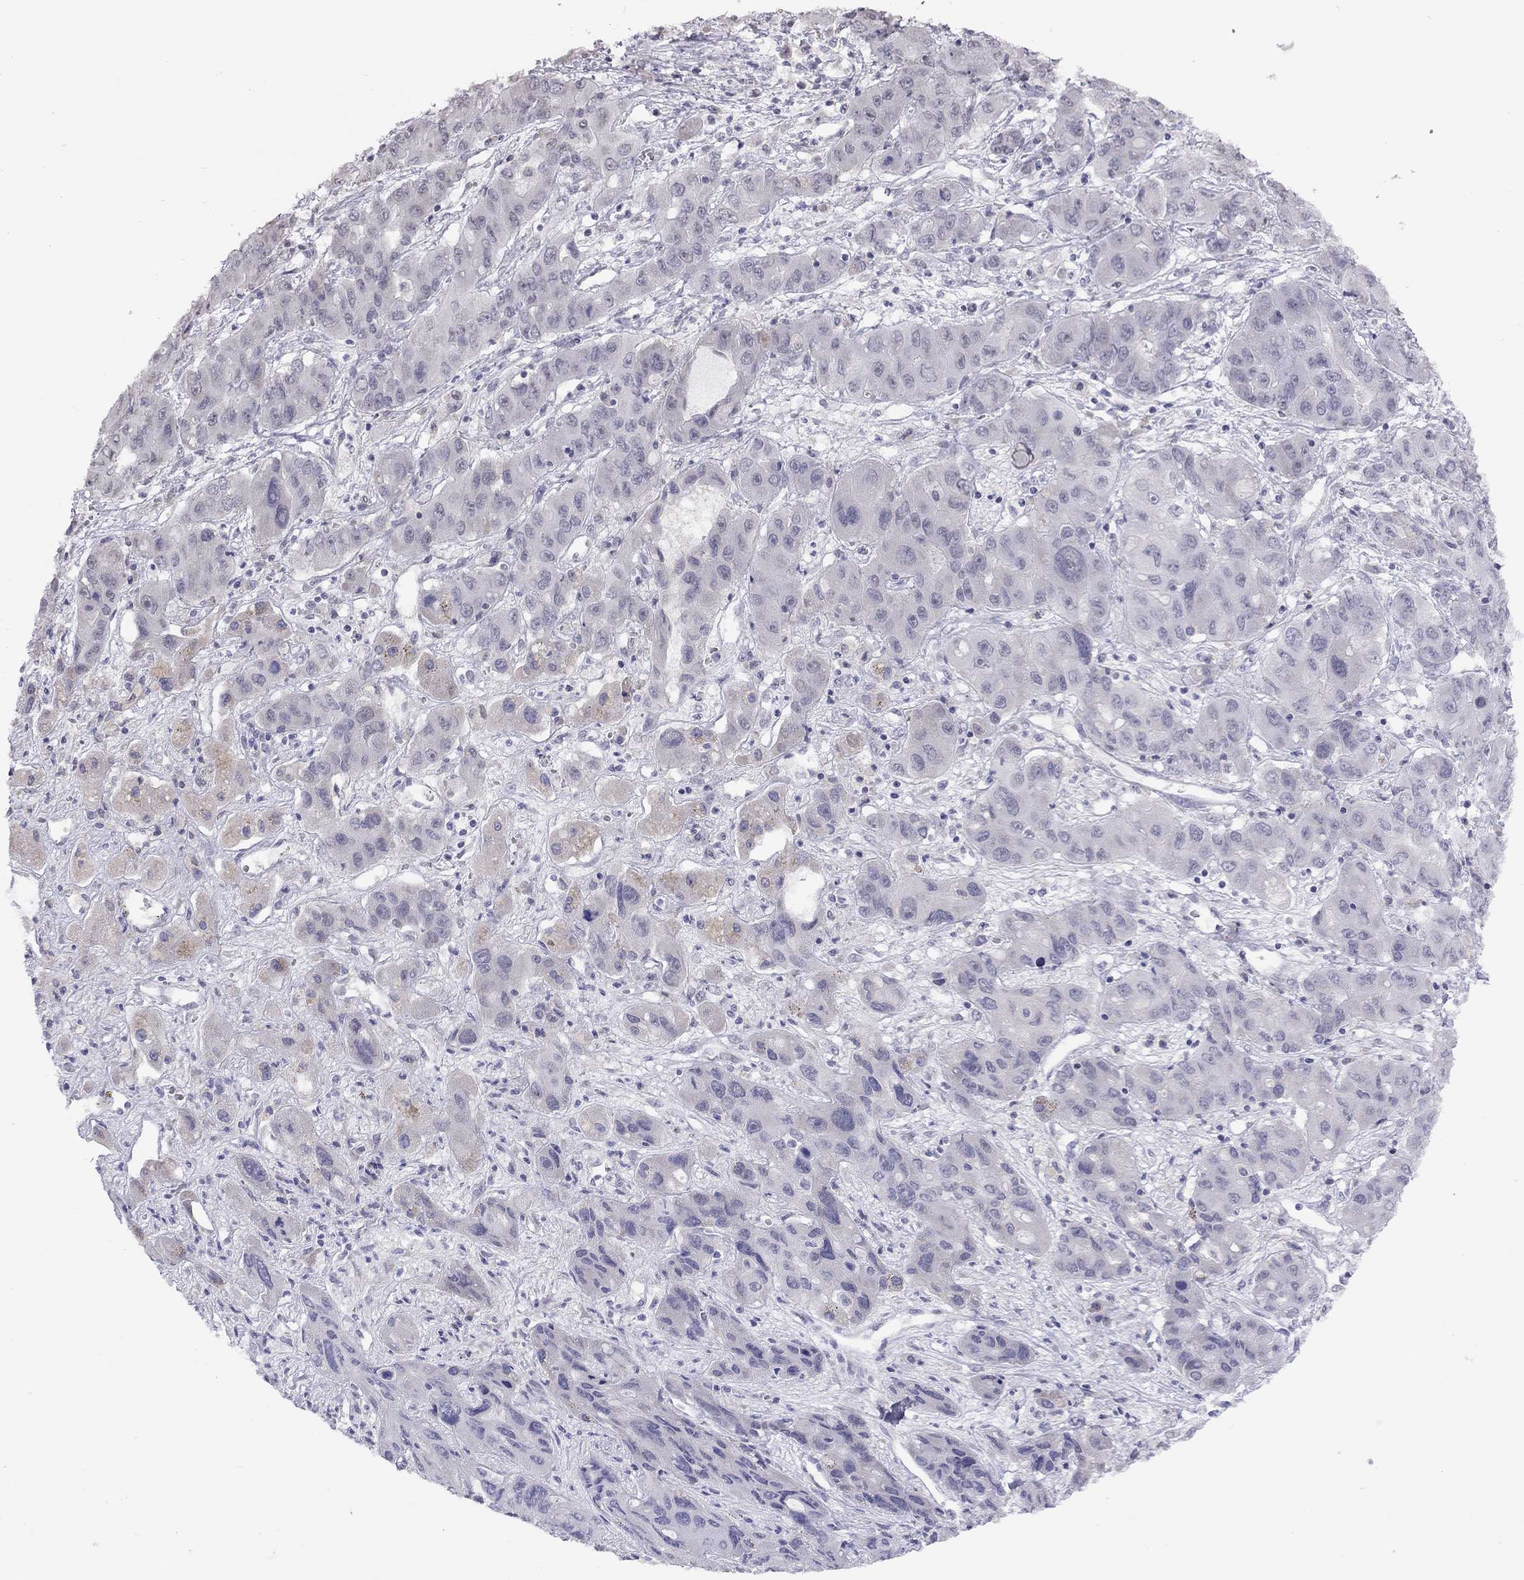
{"staining": {"intensity": "negative", "quantity": "none", "location": "none"}, "tissue": "liver cancer", "cell_type": "Tumor cells", "image_type": "cancer", "snomed": [{"axis": "morphology", "description": "Cholangiocarcinoma"}, {"axis": "topography", "description": "Liver"}], "caption": "The micrograph demonstrates no significant staining in tumor cells of liver cancer (cholangiocarcinoma).", "gene": "HES5", "patient": {"sex": "male", "age": 67}}